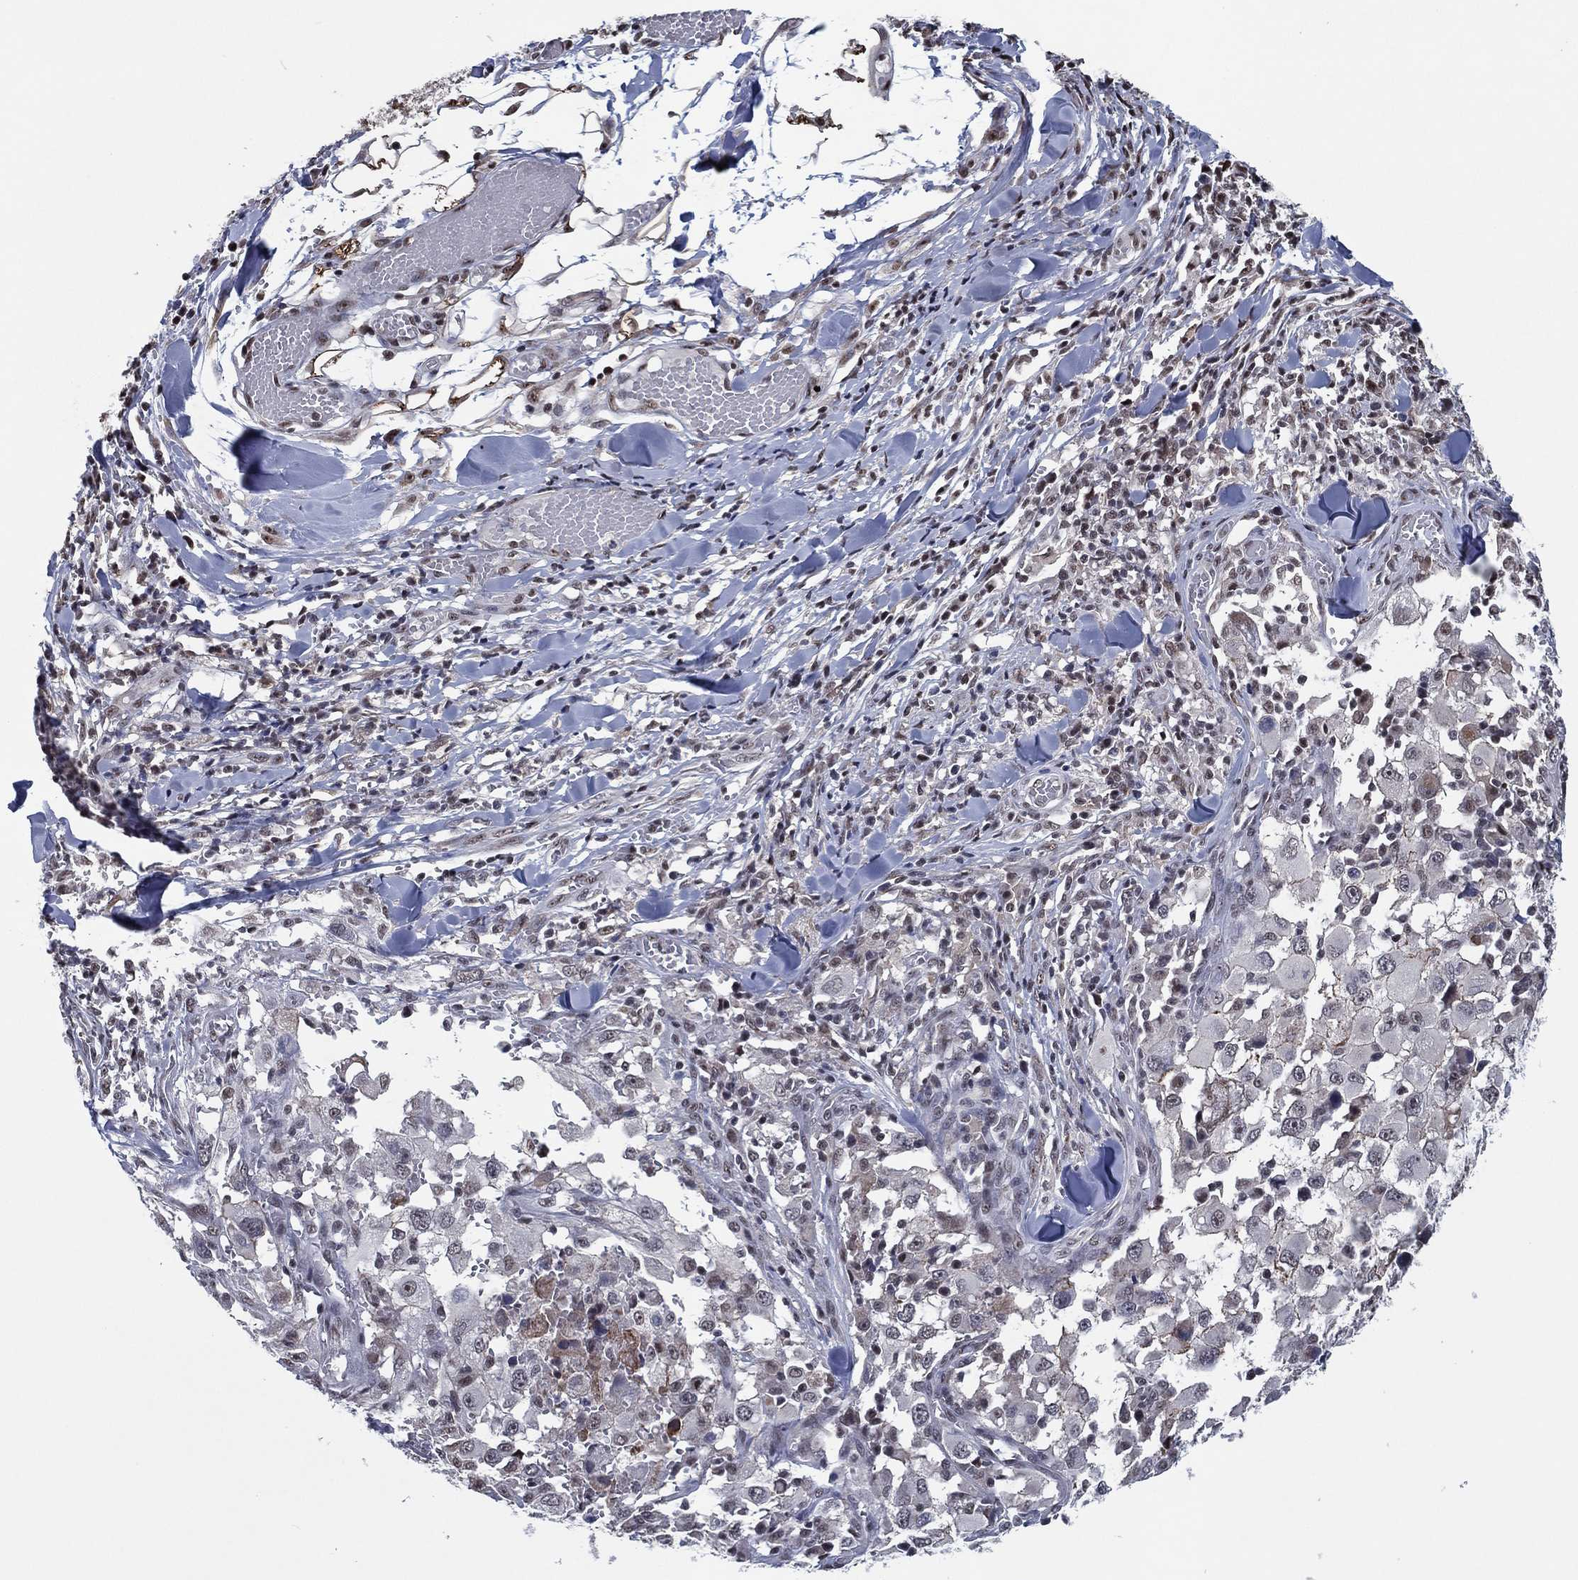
{"staining": {"intensity": "negative", "quantity": "none", "location": "none"}, "tissue": "melanoma", "cell_type": "Tumor cells", "image_type": "cancer", "snomed": [{"axis": "morphology", "description": "Malignant melanoma, Metastatic site"}, {"axis": "topography", "description": "Lymph node"}], "caption": "DAB (3,3'-diaminobenzidine) immunohistochemical staining of human melanoma reveals no significant staining in tumor cells.", "gene": "ZBTB42", "patient": {"sex": "male", "age": 50}}